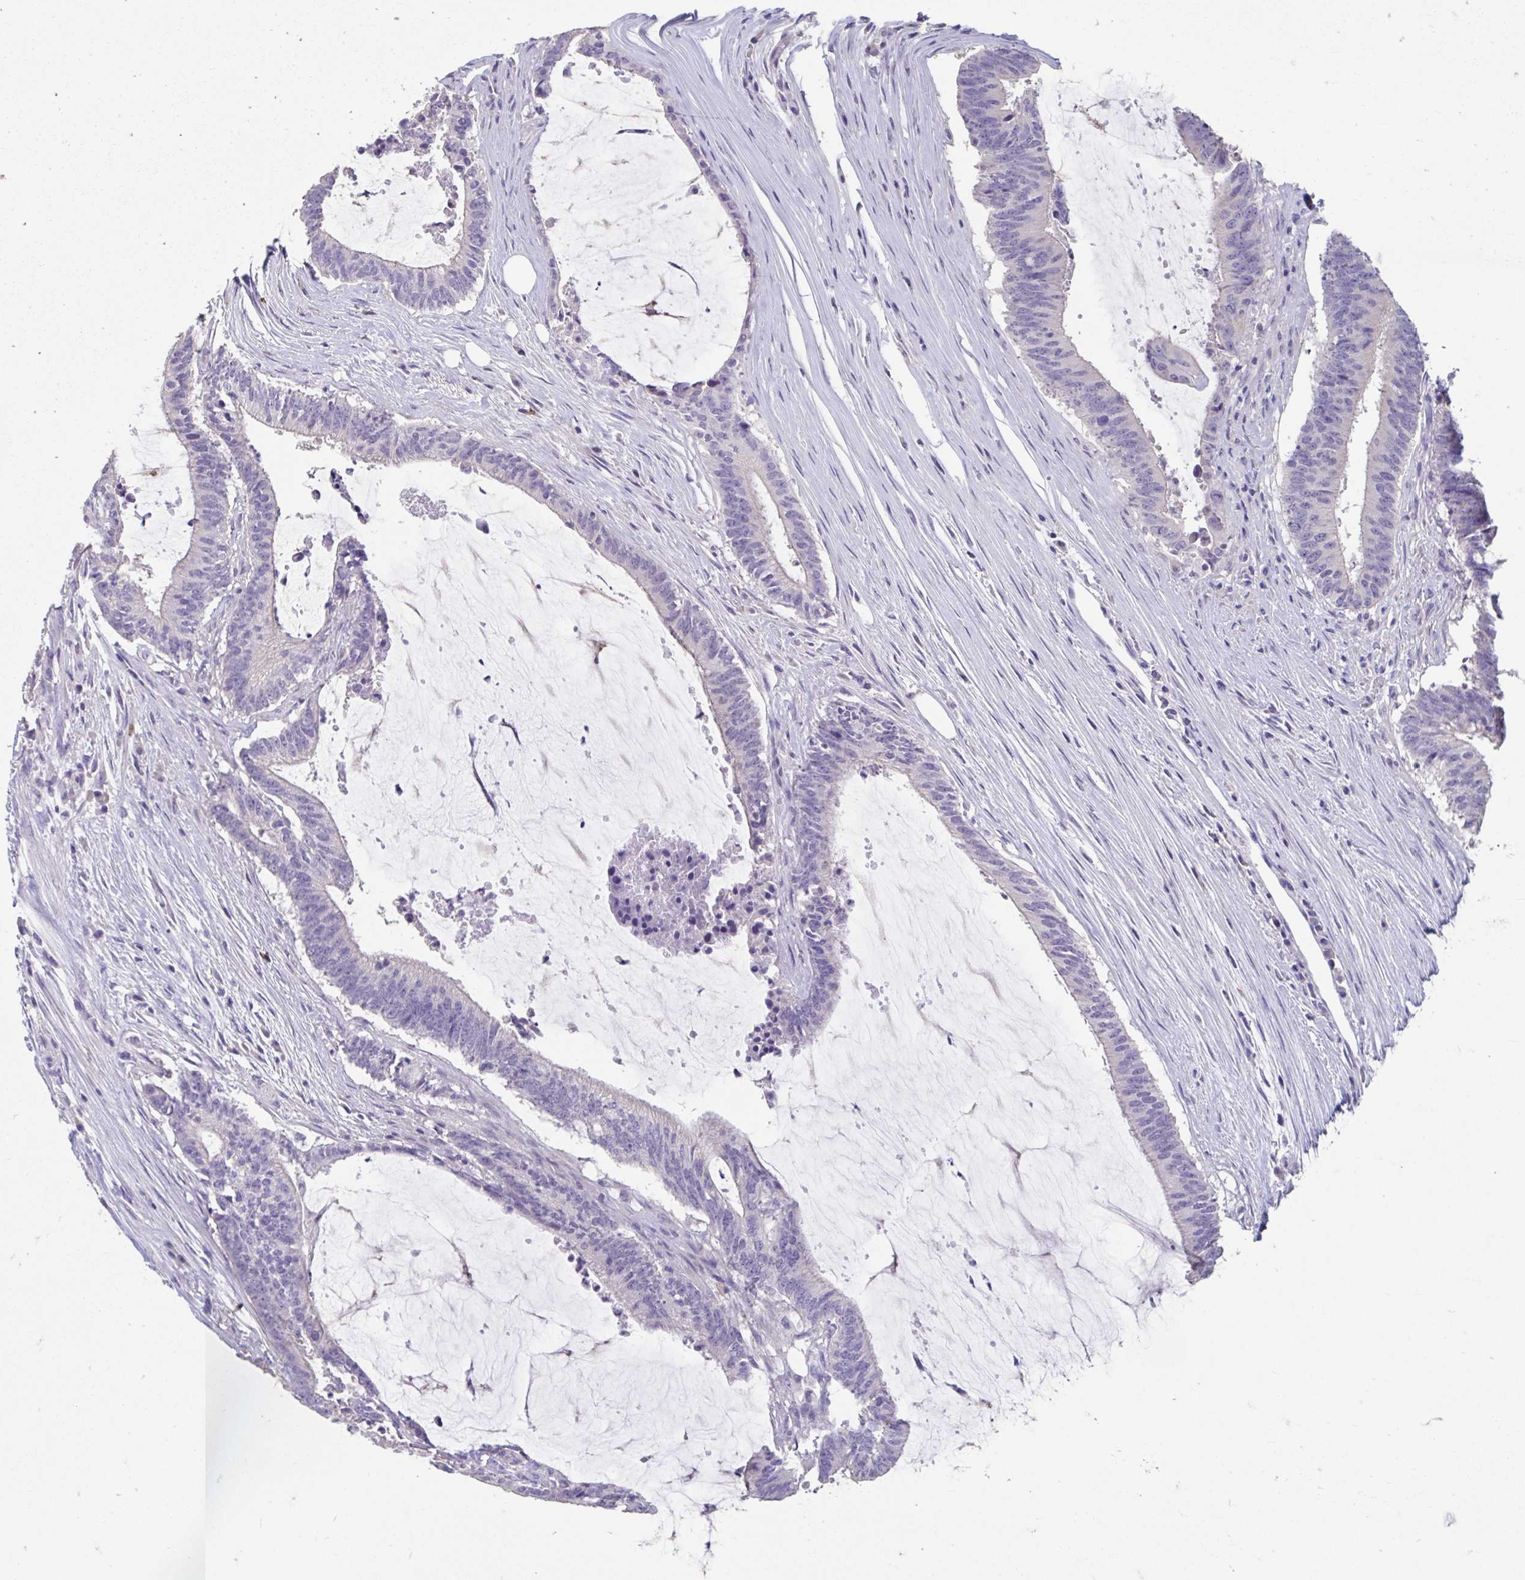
{"staining": {"intensity": "negative", "quantity": "none", "location": "none"}, "tissue": "colorectal cancer", "cell_type": "Tumor cells", "image_type": "cancer", "snomed": [{"axis": "morphology", "description": "Adenocarcinoma, NOS"}, {"axis": "topography", "description": "Colon"}], "caption": "Protein analysis of colorectal cancer (adenocarcinoma) demonstrates no significant staining in tumor cells.", "gene": "GPR162", "patient": {"sex": "female", "age": 43}}